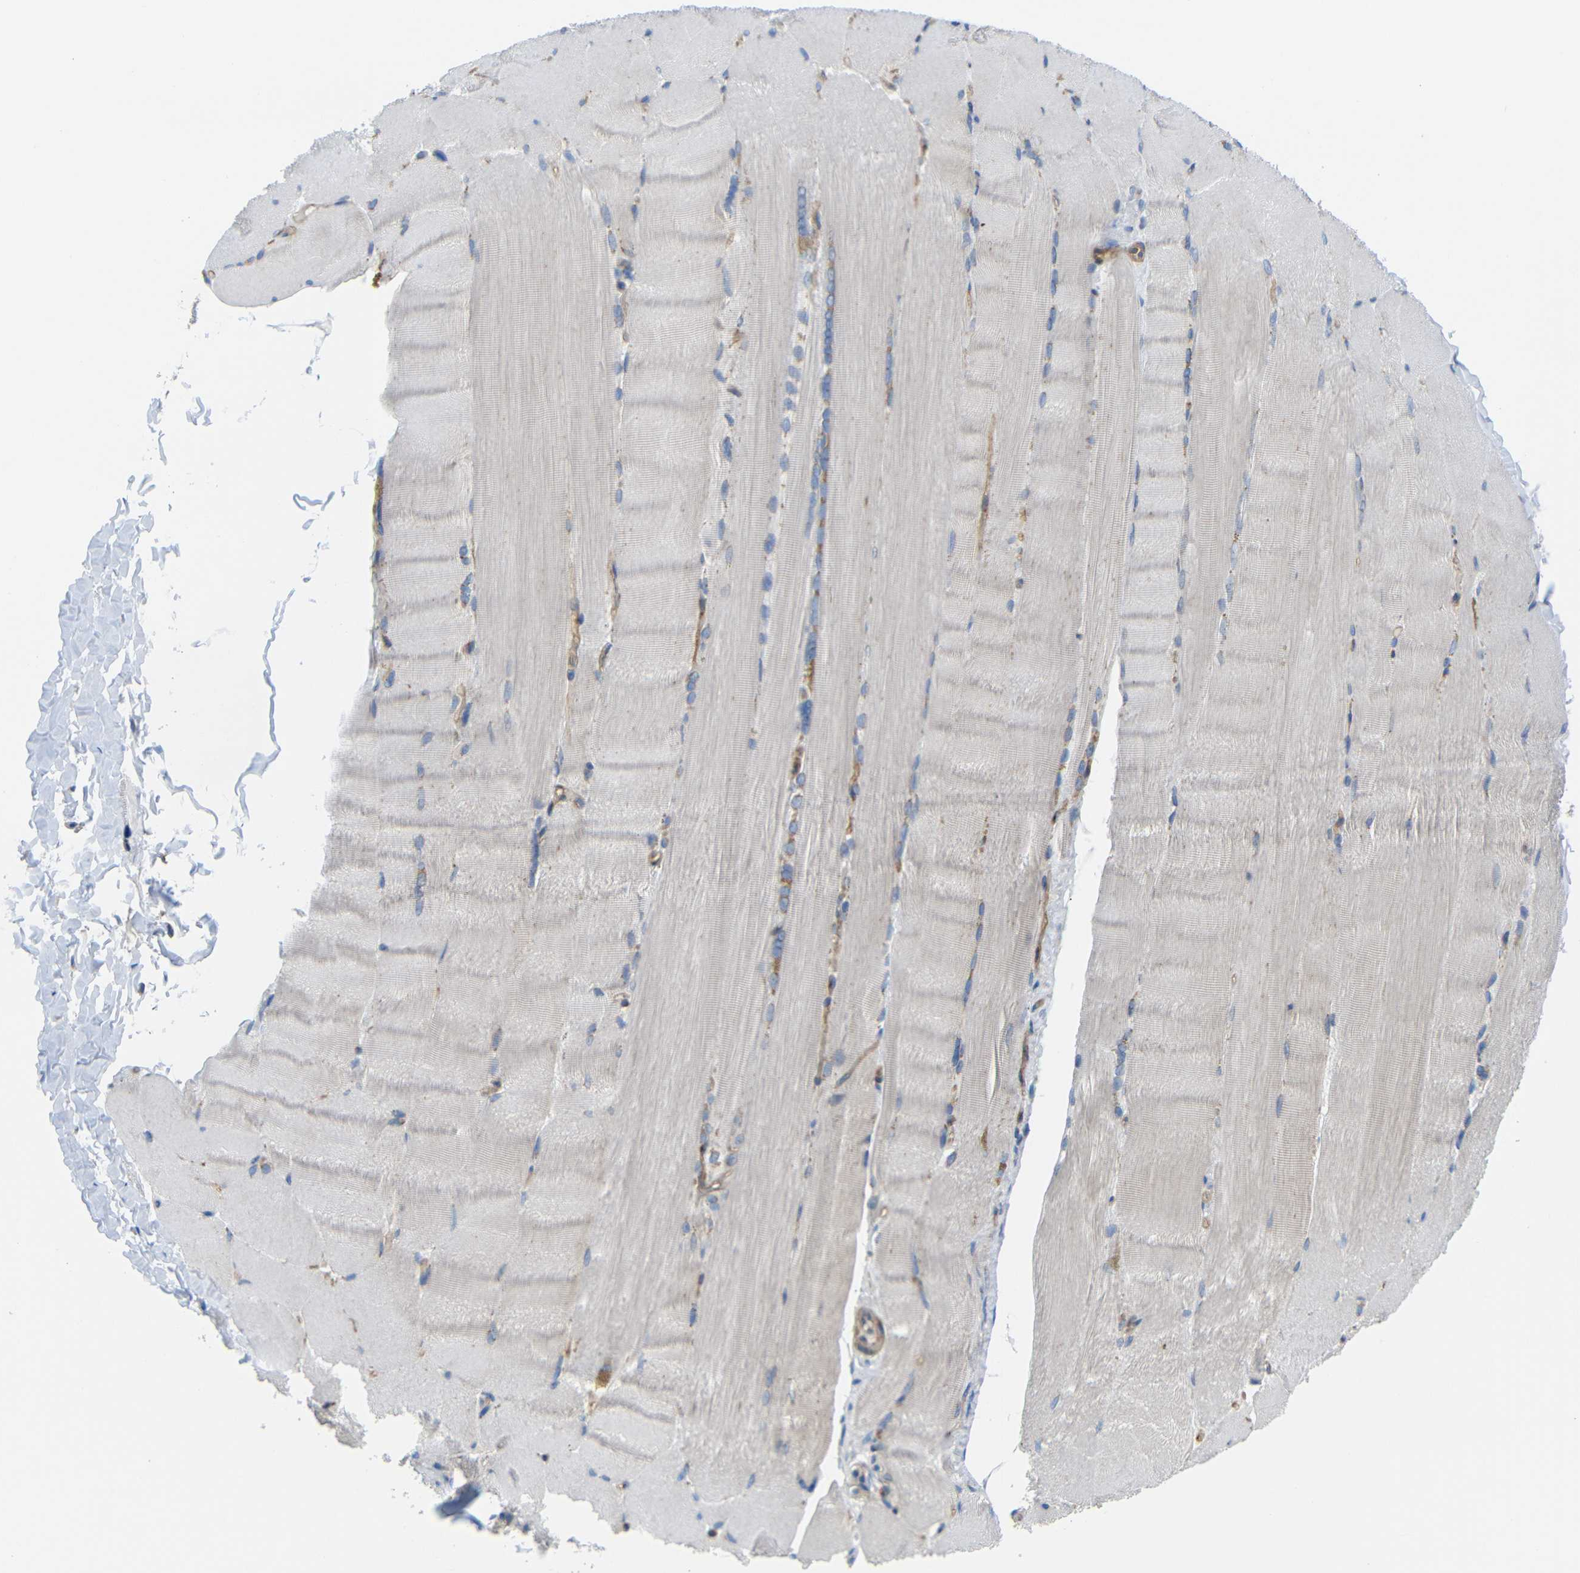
{"staining": {"intensity": "negative", "quantity": "none", "location": "none"}, "tissue": "skeletal muscle", "cell_type": "Myocytes", "image_type": "normal", "snomed": [{"axis": "morphology", "description": "Normal tissue, NOS"}, {"axis": "topography", "description": "Skin"}, {"axis": "topography", "description": "Skeletal muscle"}], "caption": "Immunohistochemical staining of benign skeletal muscle exhibits no significant expression in myocytes.", "gene": "SYPL1", "patient": {"sex": "male", "age": 83}}